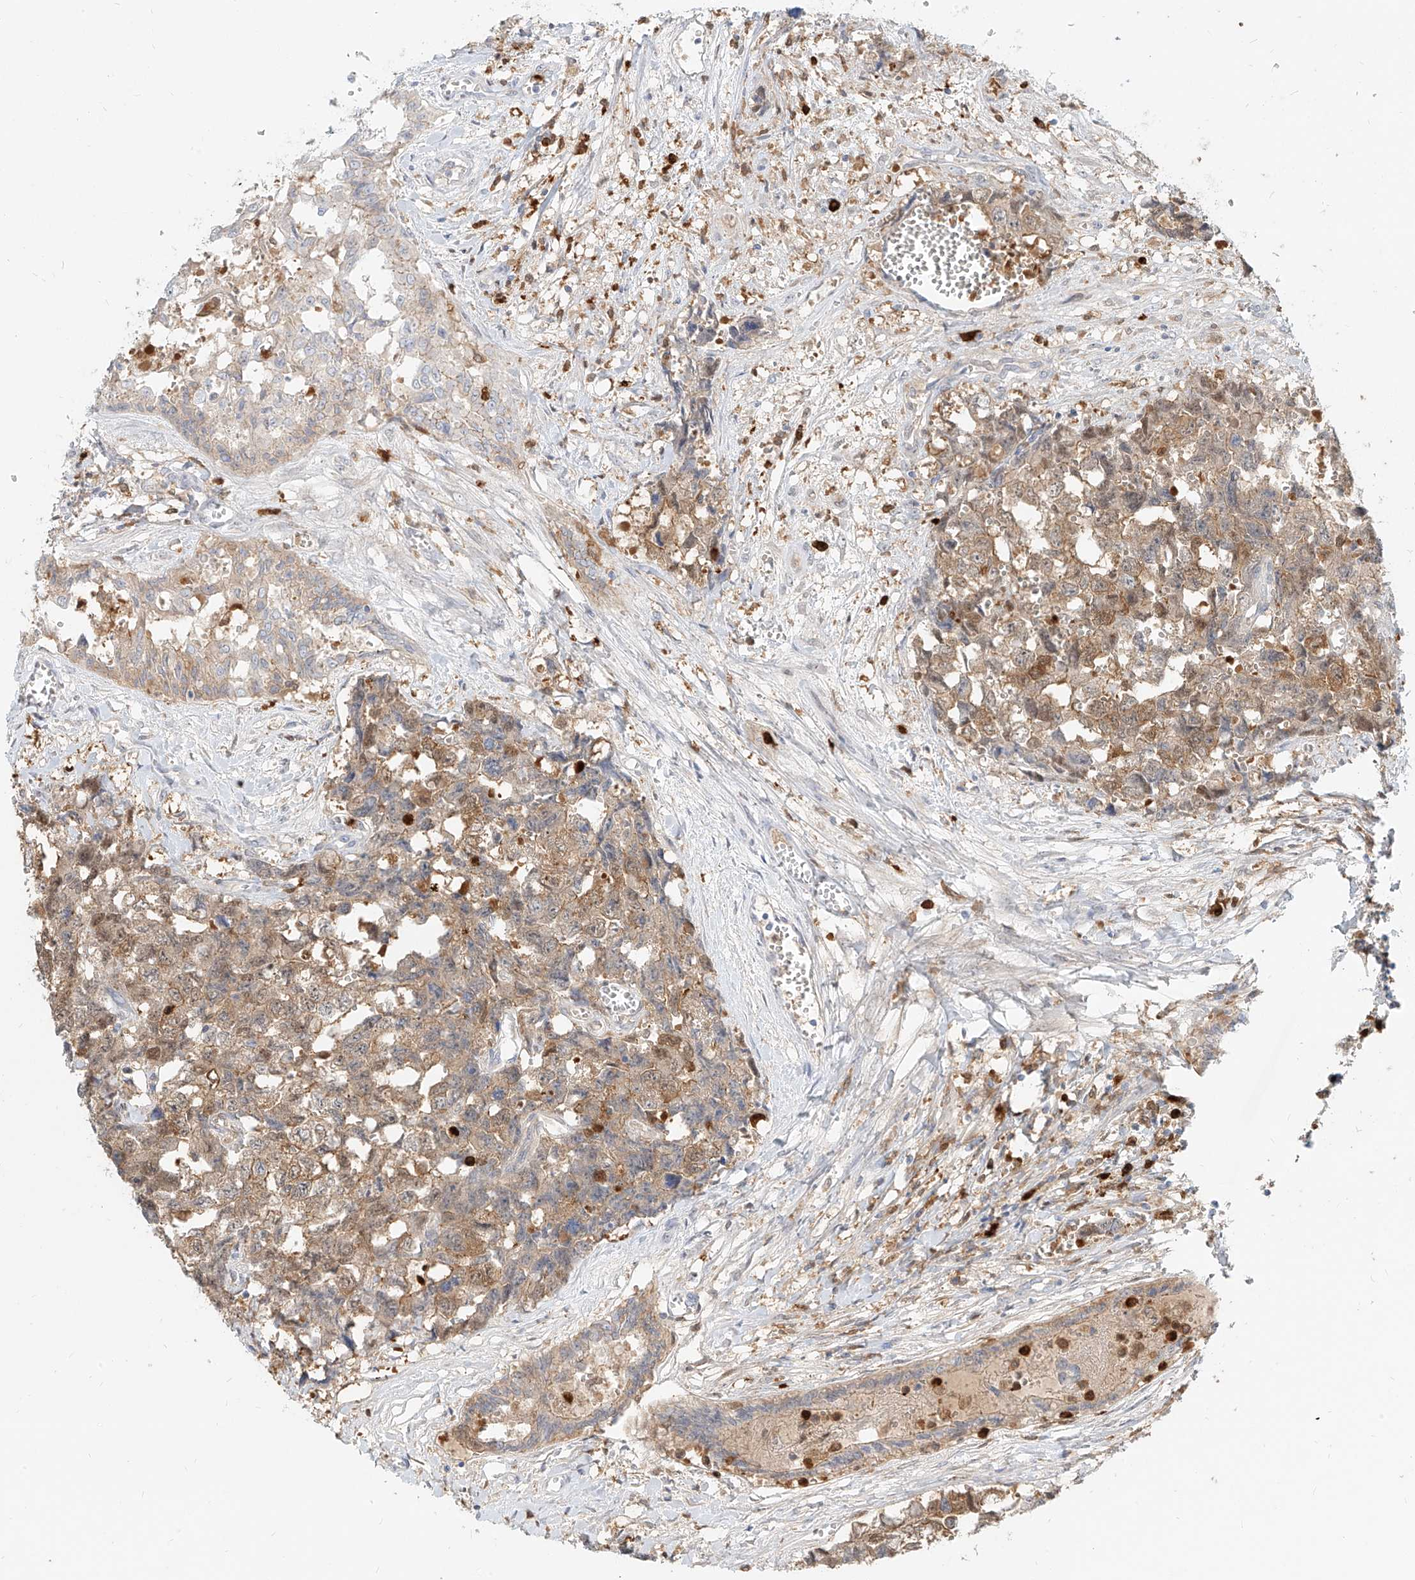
{"staining": {"intensity": "moderate", "quantity": ">75%", "location": "cytoplasmic/membranous"}, "tissue": "testis cancer", "cell_type": "Tumor cells", "image_type": "cancer", "snomed": [{"axis": "morphology", "description": "Carcinoma, Embryonal, NOS"}, {"axis": "topography", "description": "Testis"}], "caption": "IHC of testis embryonal carcinoma demonstrates medium levels of moderate cytoplasmic/membranous expression in about >75% of tumor cells.", "gene": "PGD", "patient": {"sex": "male", "age": 31}}